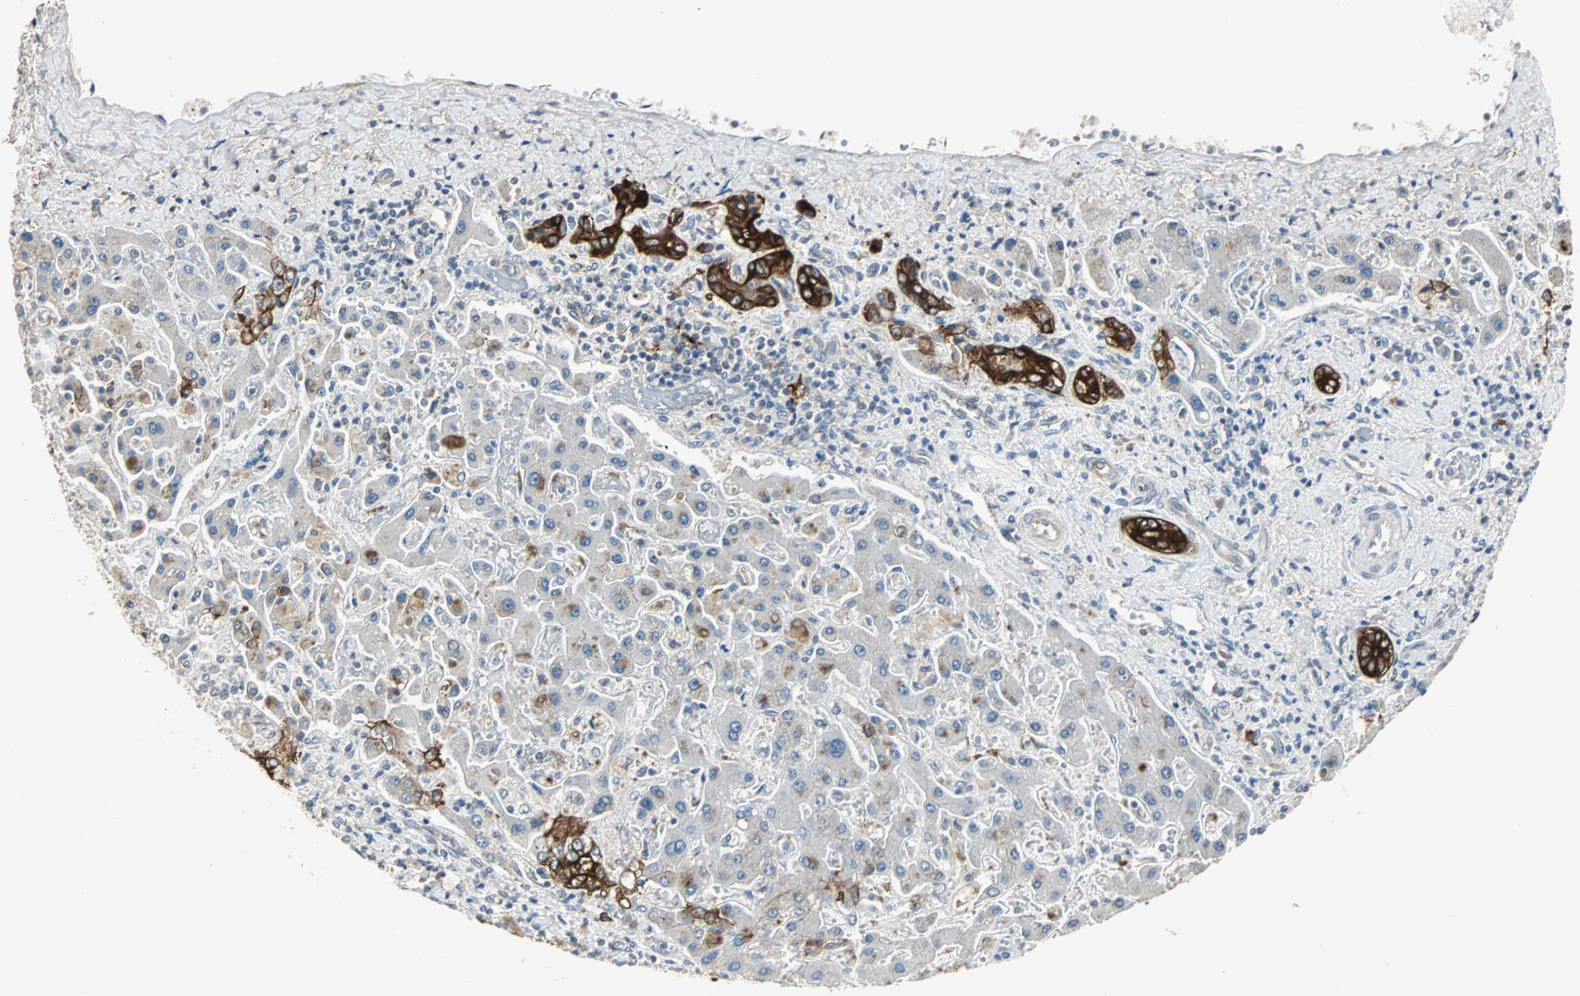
{"staining": {"intensity": "strong", "quantity": ">75%", "location": "cytoplasmic/membranous"}, "tissue": "liver cancer", "cell_type": "Tumor cells", "image_type": "cancer", "snomed": [{"axis": "morphology", "description": "Cholangiocarcinoma"}, {"axis": "topography", "description": "Liver"}], "caption": "Liver cancer tissue reveals strong cytoplasmic/membranous expression in about >75% of tumor cells Ihc stains the protein of interest in brown and the nuclei are stained blue.", "gene": "CMC2", "patient": {"sex": "male", "age": 50}}